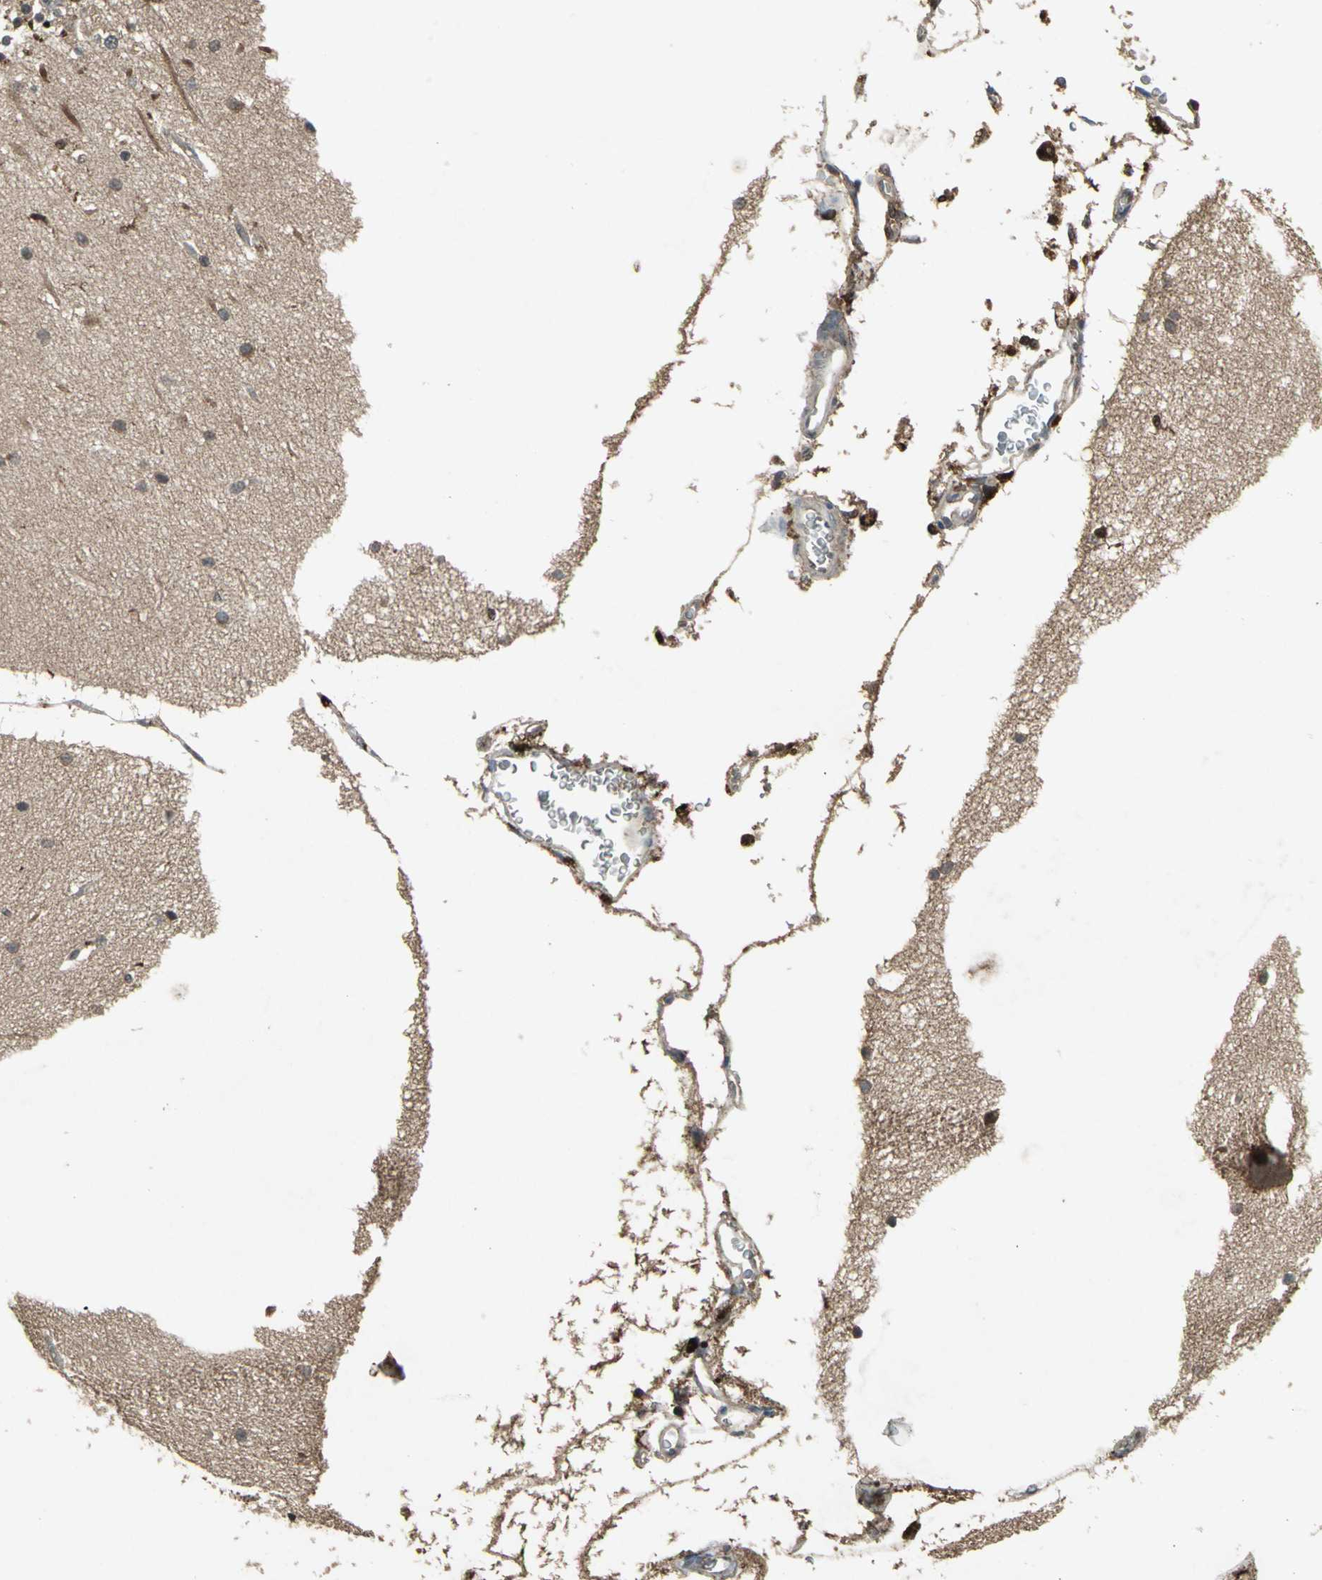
{"staining": {"intensity": "moderate", "quantity": "<25%", "location": "cytoplasmic/membranous"}, "tissue": "cerebellum", "cell_type": "Cells in molecular layer", "image_type": "normal", "snomed": [{"axis": "morphology", "description": "Normal tissue, NOS"}, {"axis": "topography", "description": "Cerebellum"}], "caption": "IHC image of unremarkable cerebellum stained for a protein (brown), which shows low levels of moderate cytoplasmic/membranous staining in approximately <25% of cells in molecular layer.", "gene": "PYCARD", "patient": {"sex": "female", "age": 54}}